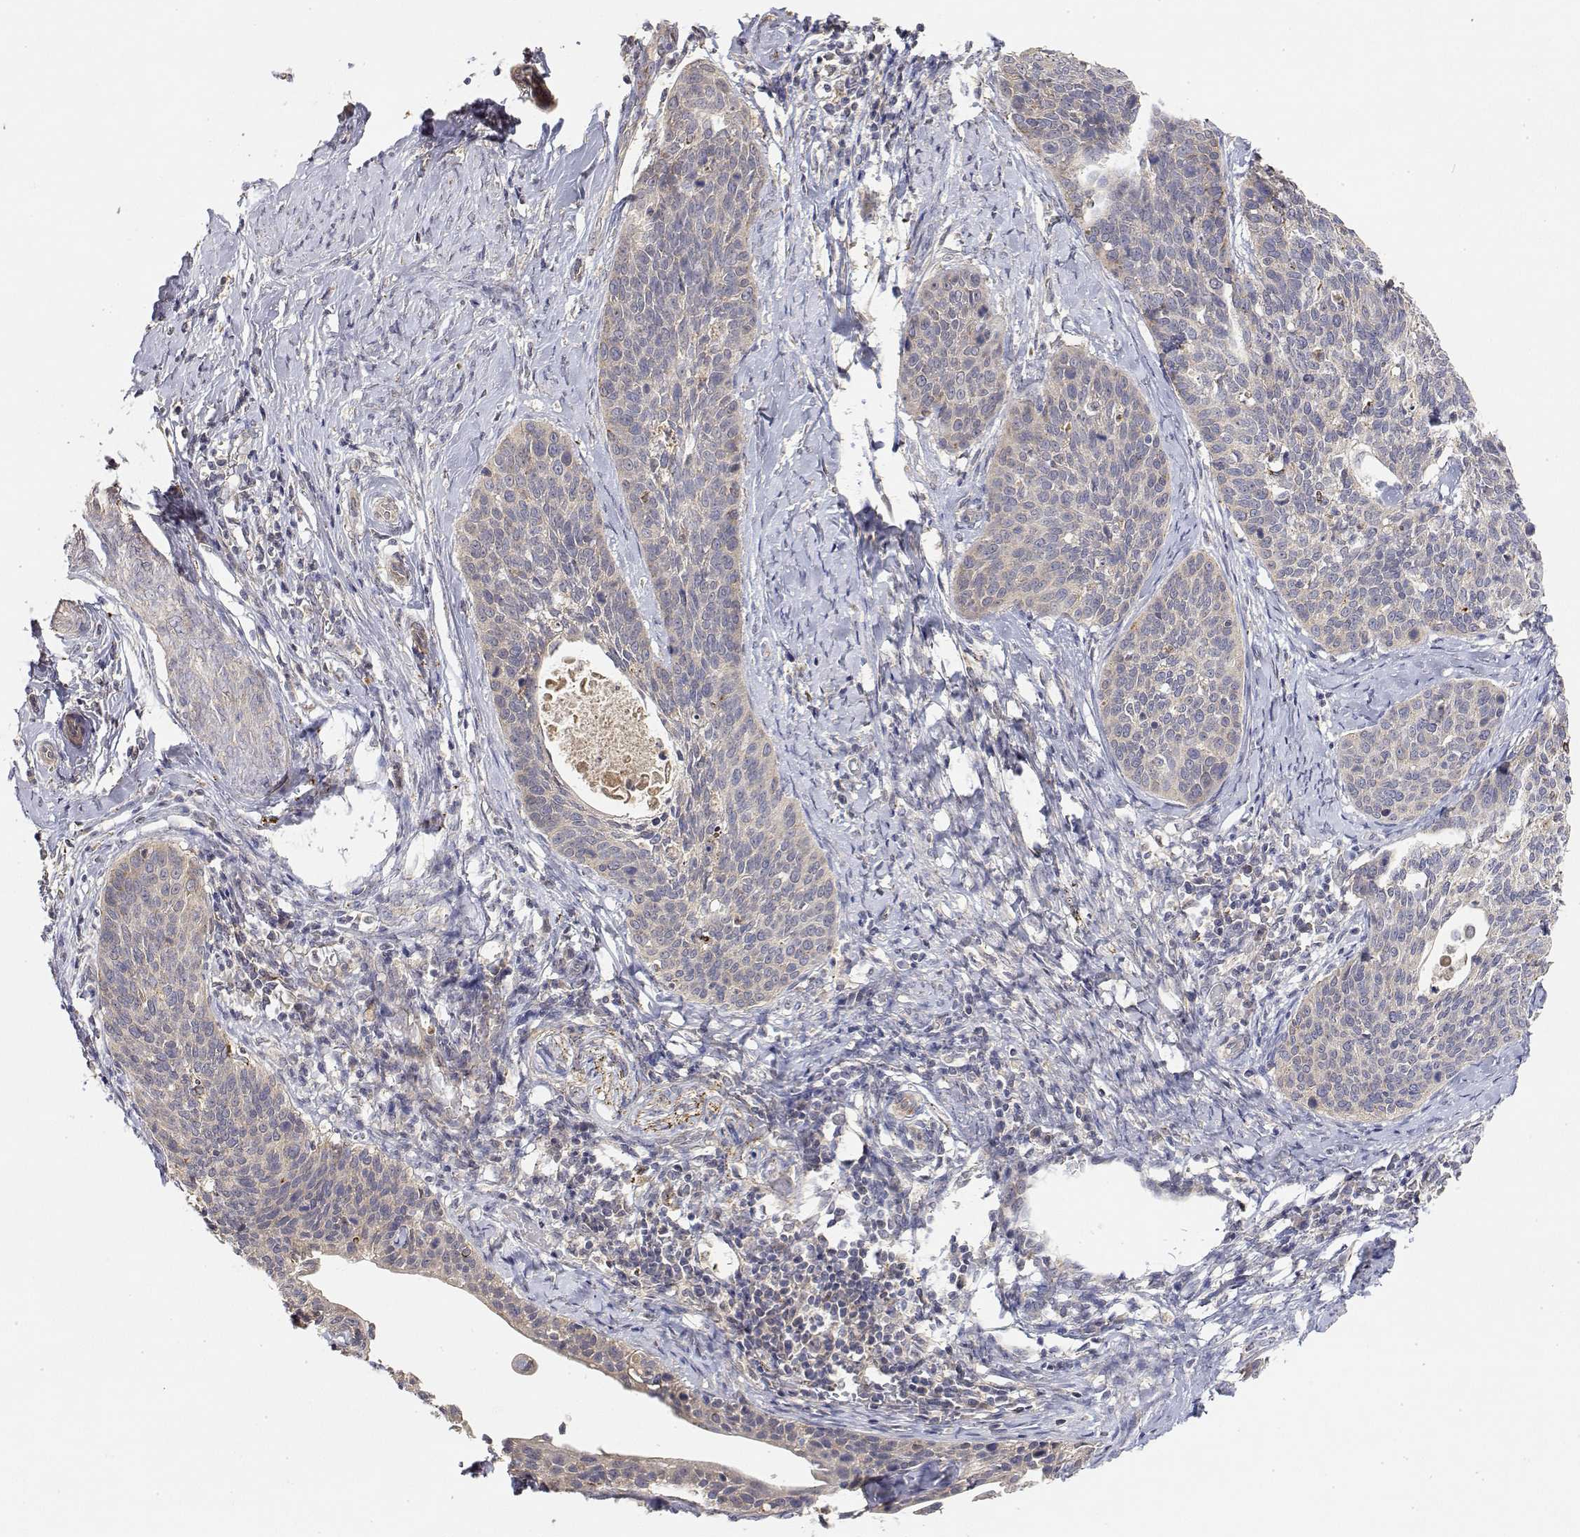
{"staining": {"intensity": "negative", "quantity": "none", "location": "none"}, "tissue": "cervical cancer", "cell_type": "Tumor cells", "image_type": "cancer", "snomed": [{"axis": "morphology", "description": "Squamous cell carcinoma, NOS"}, {"axis": "topography", "description": "Cervix"}], "caption": "Photomicrograph shows no protein positivity in tumor cells of cervical cancer (squamous cell carcinoma) tissue.", "gene": "LONRF3", "patient": {"sex": "female", "age": 69}}